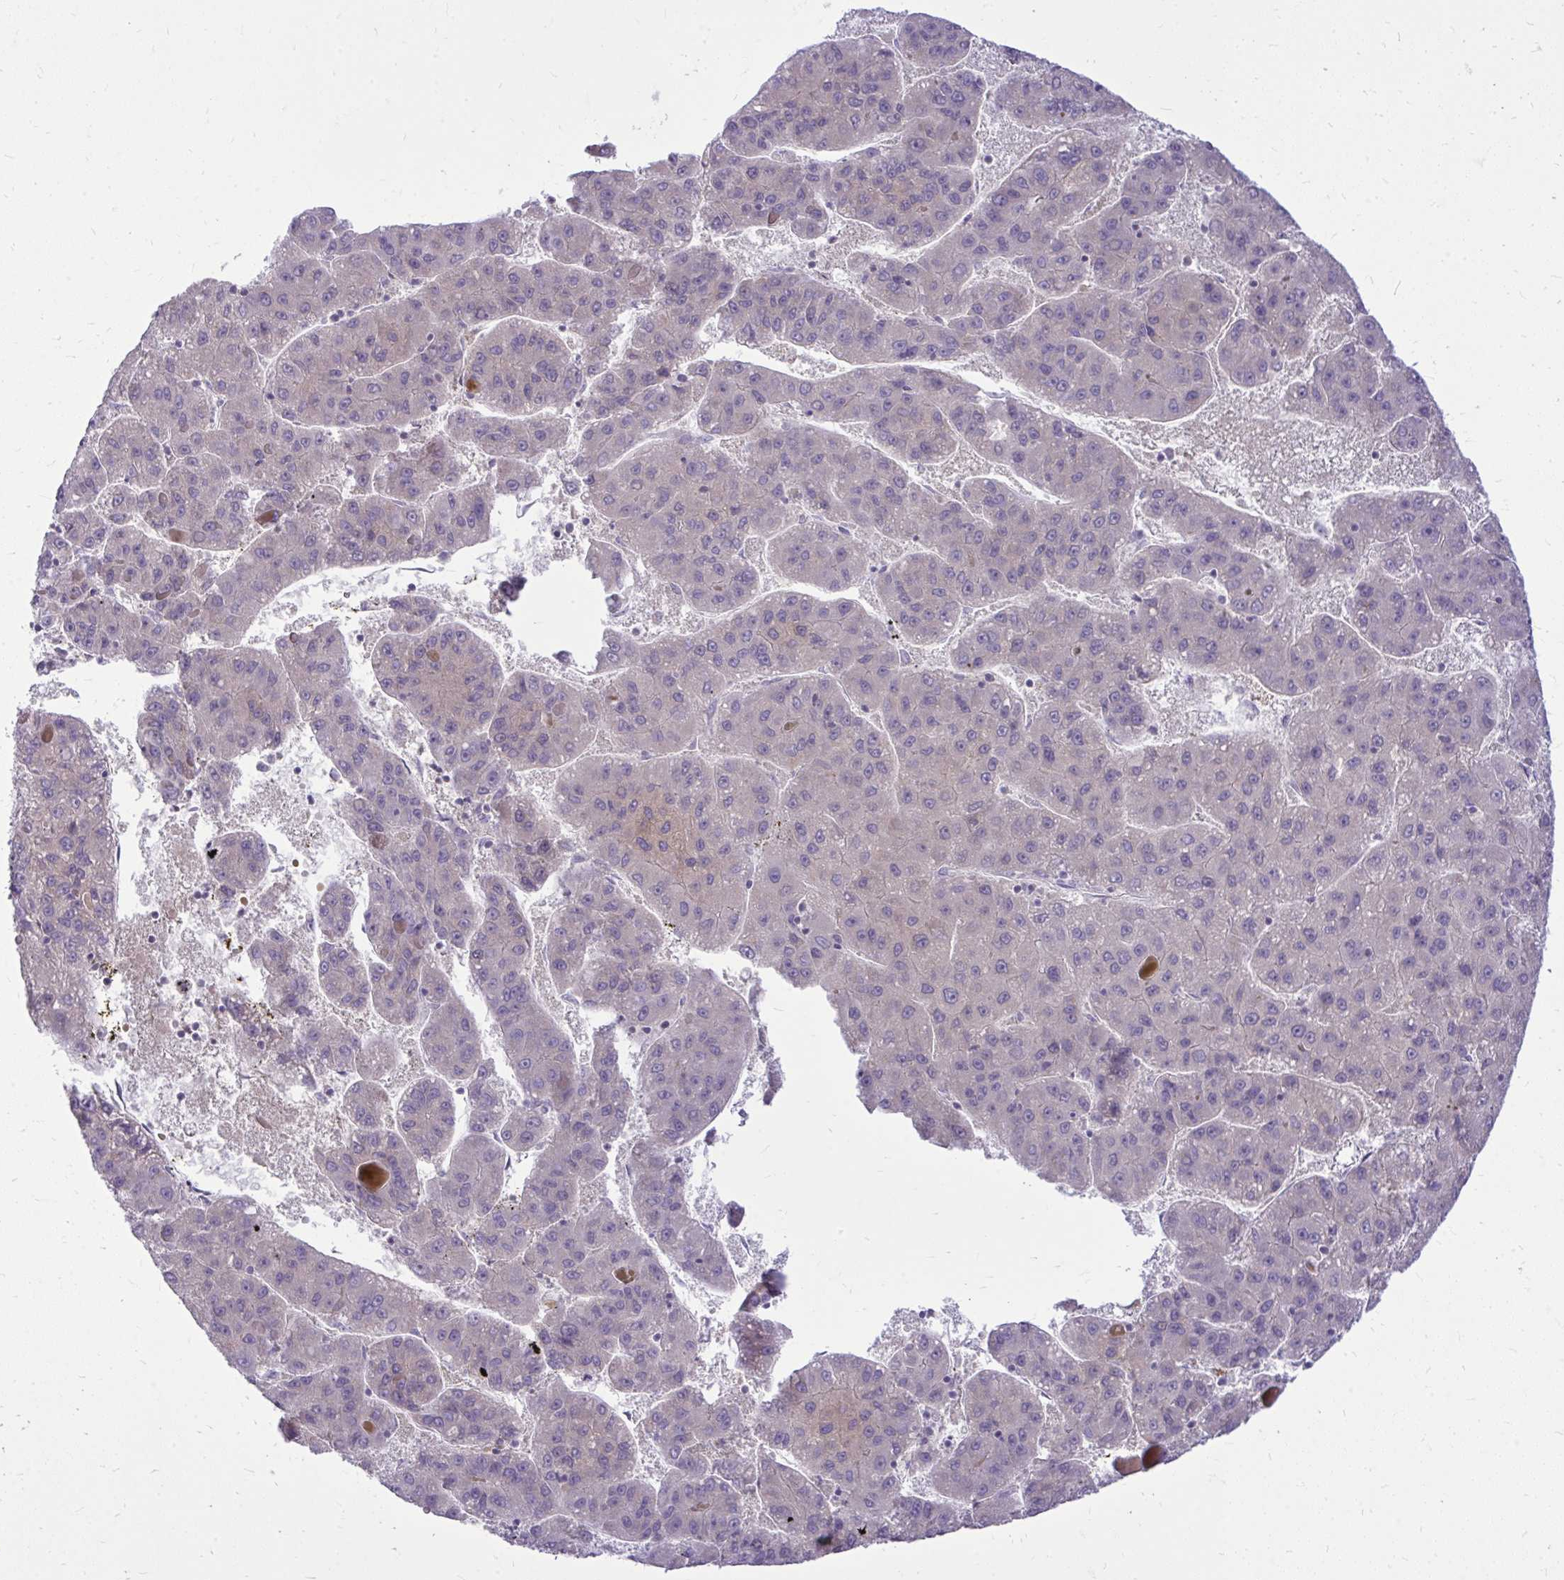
{"staining": {"intensity": "negative", "quantity": "none", "location": "none"}, "tissue": "liver cancer", "cell_type": "Tumor cells", "image_type": "cancer", "snomed": [{"axis": "morphology", "description": "Carcinoma, Hepatocellular, NOS"}, {"axis": "topography", "description": "Liver"}], "caption": "Histopathology image shows no protein staining in tumor cells of hepatocellular carcinoma (liver) tissue.", "gene": "DPY19L1", "patient": {"sex": "female", "age": 82}}